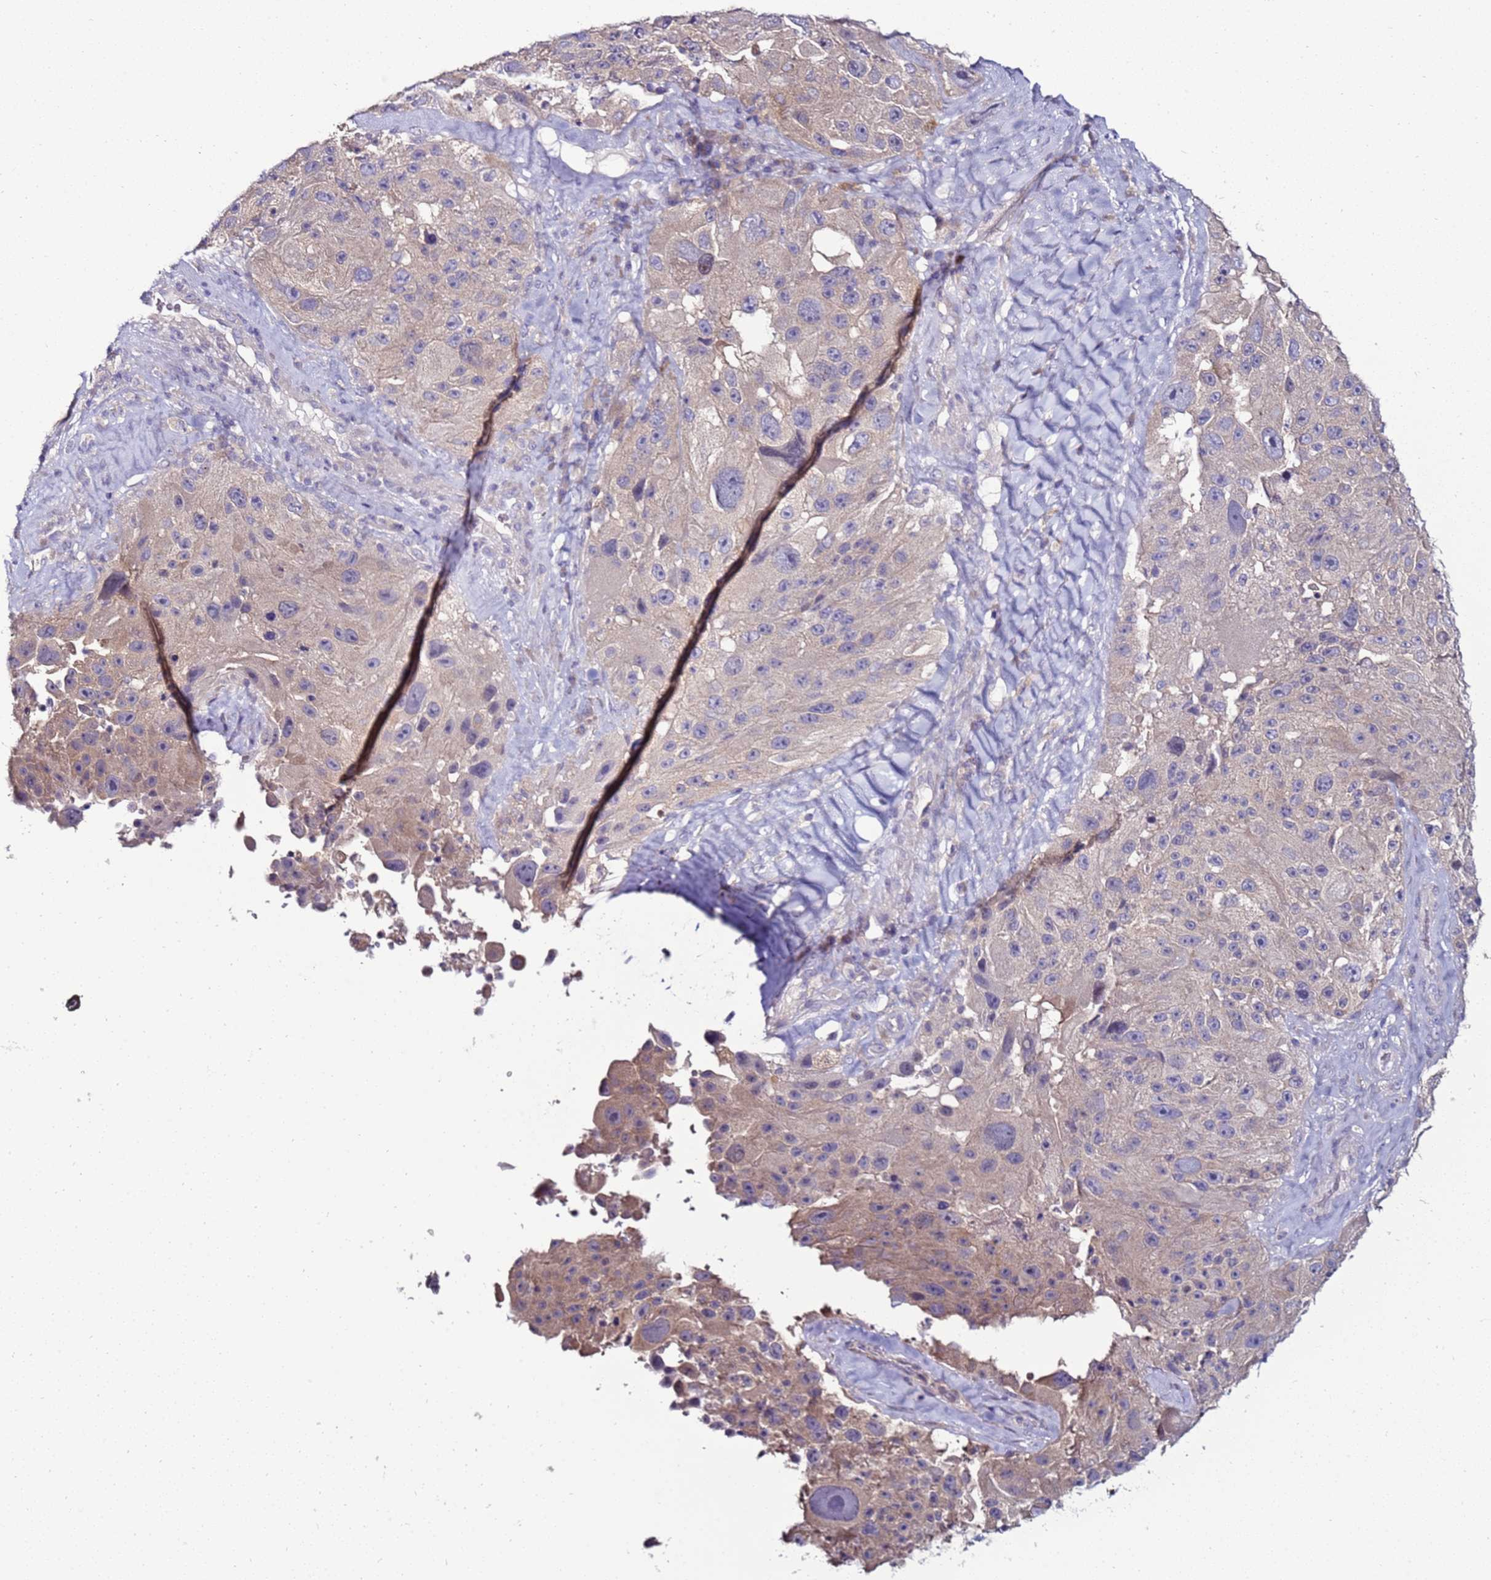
{"staining": {"intensity": "weak", "quantity": "<25%", "location": "cytoplasmic/membranous"}, "tissue": "melanoma", "cell_type": "Tumor cells", "image_type": "cancer", "snomed": [{"axis": "morphology", "description": "Malignant melanoma, Metastatic site"}, {"axis": "topography", "description": "Lymph node"}], "caption": "Malignant melanoma (metastatic site) was stained to show a protein in brown. There is no significant positivity in tumor cells.", "gene": "GPN3", "patient": {"sex": "male", "age": 62}}